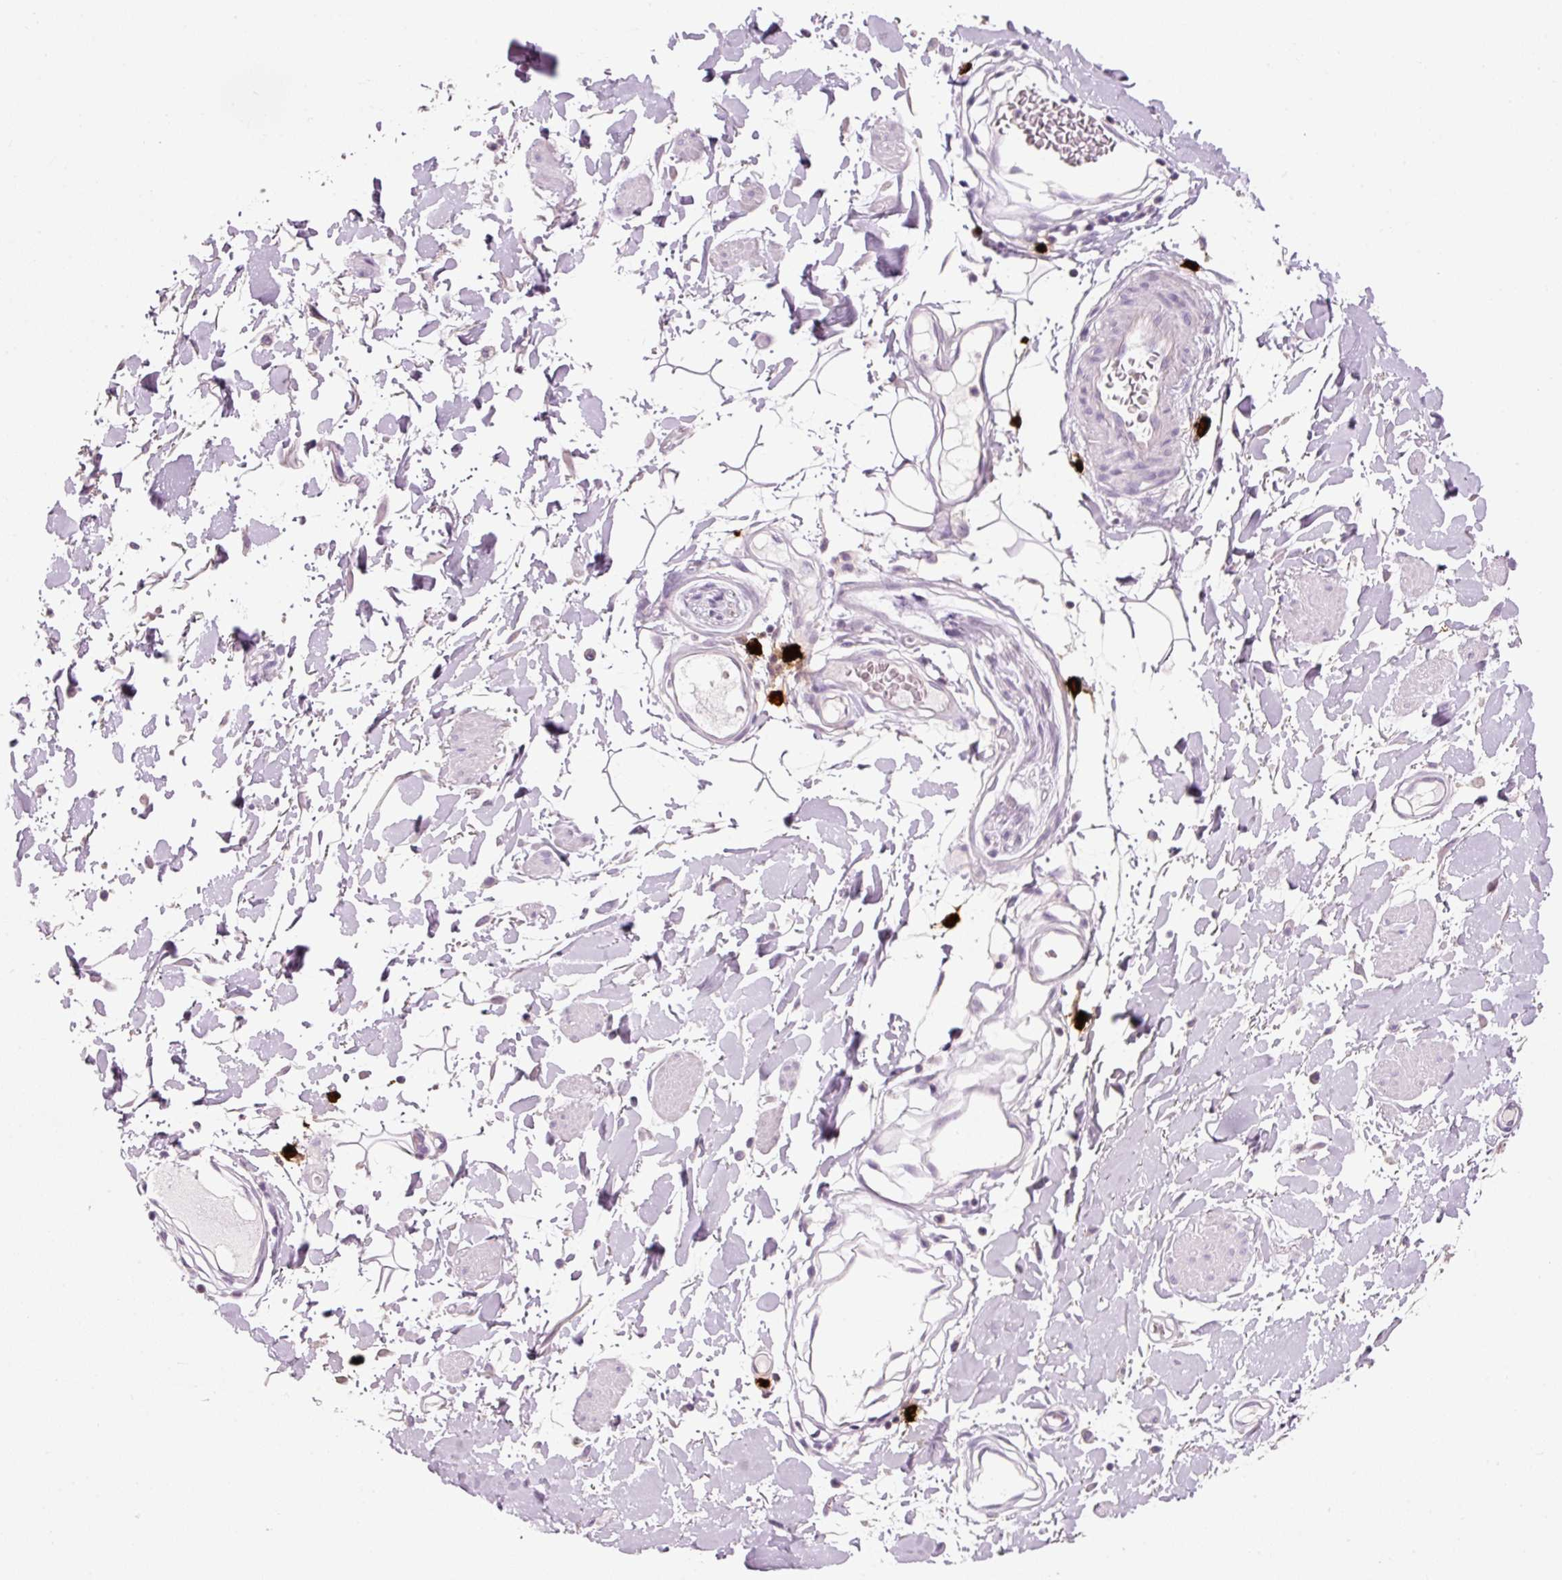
{"staining": {"intensity": "negative", "quantity": "none", "location": "none"}, "tissue": "adipose tissue", "cell_type": "Adipocytes", "image_type": "normal", "snomed": [{"axis": "morphology", "description": "Normal tissue, NOS"}, {"axis": "topography", "description": "Vulva"}, {"axis": "topography", "description": "Peripheral nerve tissue"}], "caption": "Adipose tissue was stained to show a protein in brown. There is no significant expression in adipocytes. (Stains: DAB (3,3'-diaminobenzidine) immunohistochemistry (IHC) with hematoxylin counter stain, Microscopy: brightfield microscopy at high magnification).", "gene": "CMA1", "patient": {"sex": "female", "age": 68}}